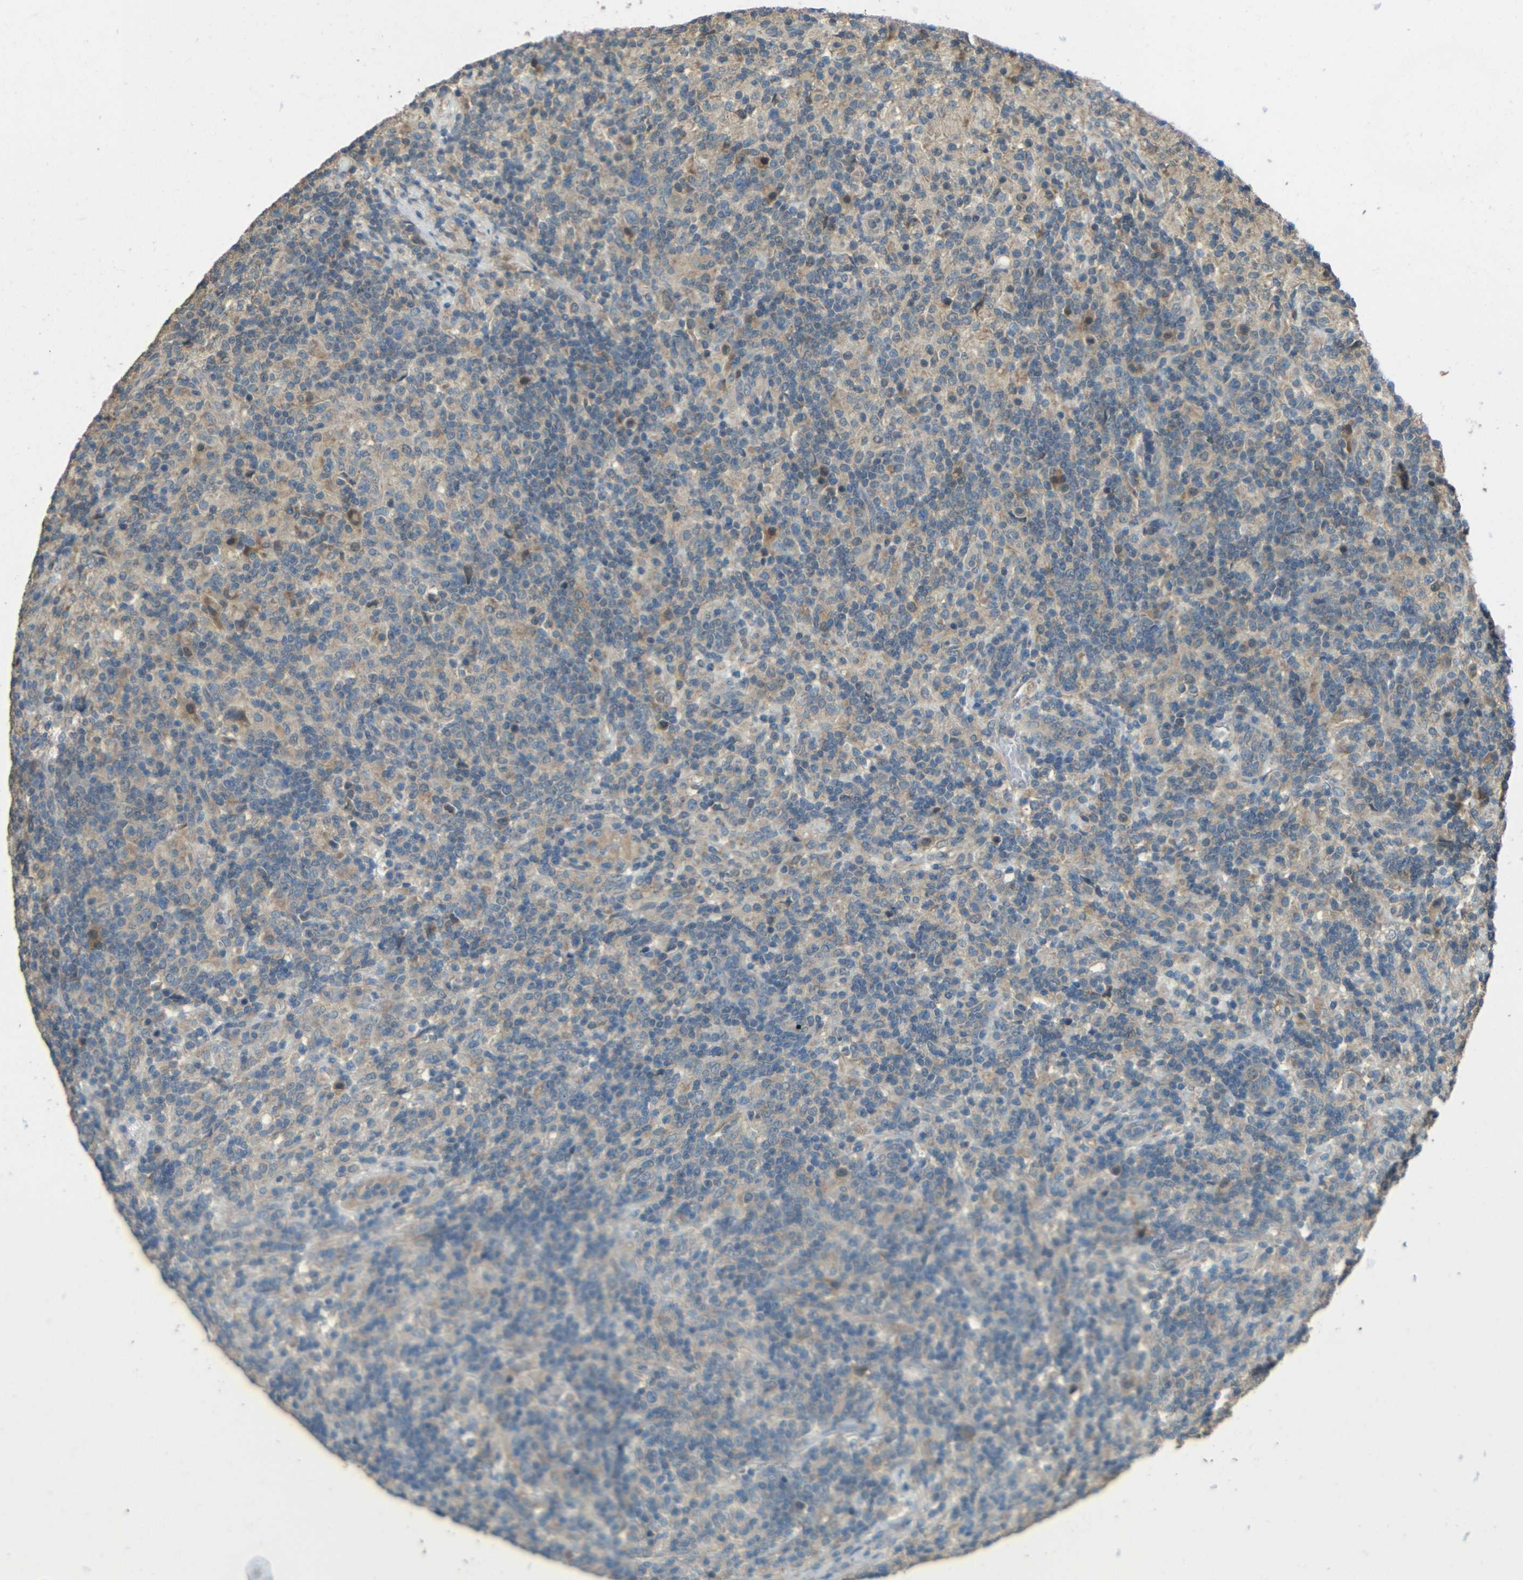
{"staining": {"intensity": "weak", "quantity": "<25%", "location": "cytoplasmic/membranous"}, "tissue": "lymphoma", "cell_type": "Tumor cells", "image_type": "cancer", "snomed": [{"axis": "morphology", "description": "Hodgkin's disease, NOS"}, {"axis": "topography", "description": "Lymph node"}], "caption": "This is a histopathology image of immunohistochemistry staining of lymphoma, which shows no staining in tumor cells. Brightfield microscopy of immunohistochemistry (IHC) stained with DAB (brown) and hematoxylin (blue), captured at high magnification.", "gene": "ACACA", "patient": {"sex": "male", "age": 70}}